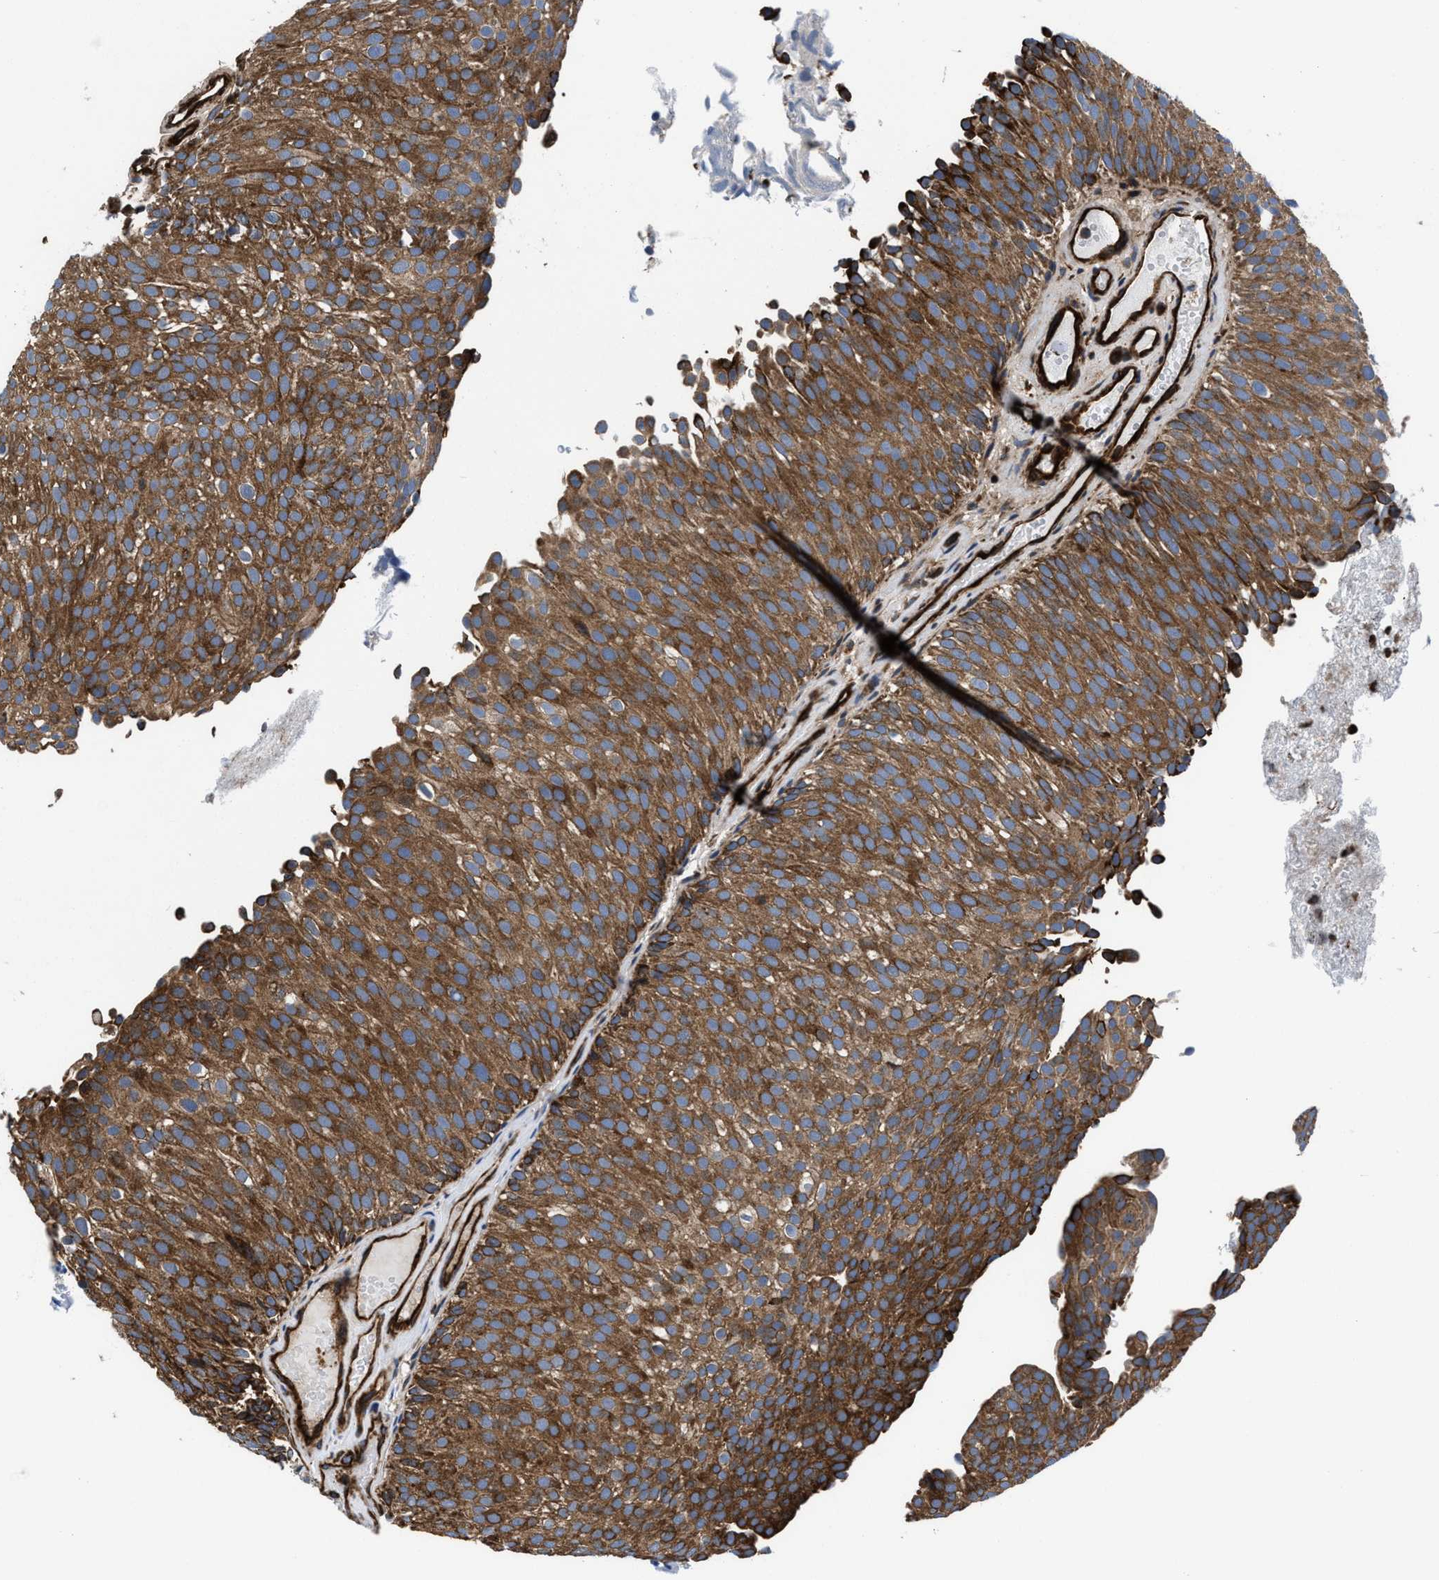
{"staining": {"intensity": "moderate", "quantity": ">75%", "location": "cytoplasmic/membranous"}, "tissue": "urothelial cancer", "cell_type": "Tumor cells", "image_type": "cancer", "snomed": [{"axis": "morphology", "description": "Urothelial carcinoma, Low grade"}, {"axis": "topography", "description": "Urinary bladder"}], "caption": "Protein staining demonstrates moderate cytoplasmic/membranous expression in about >75% of tumor cells in urothelial cancer. (DAB (3,3'-diaminobenzidine) IHC with brightfield microscopy, high magnification).", "gene": "PRR15L", "patient": {"sex": "male", "age": 78}}